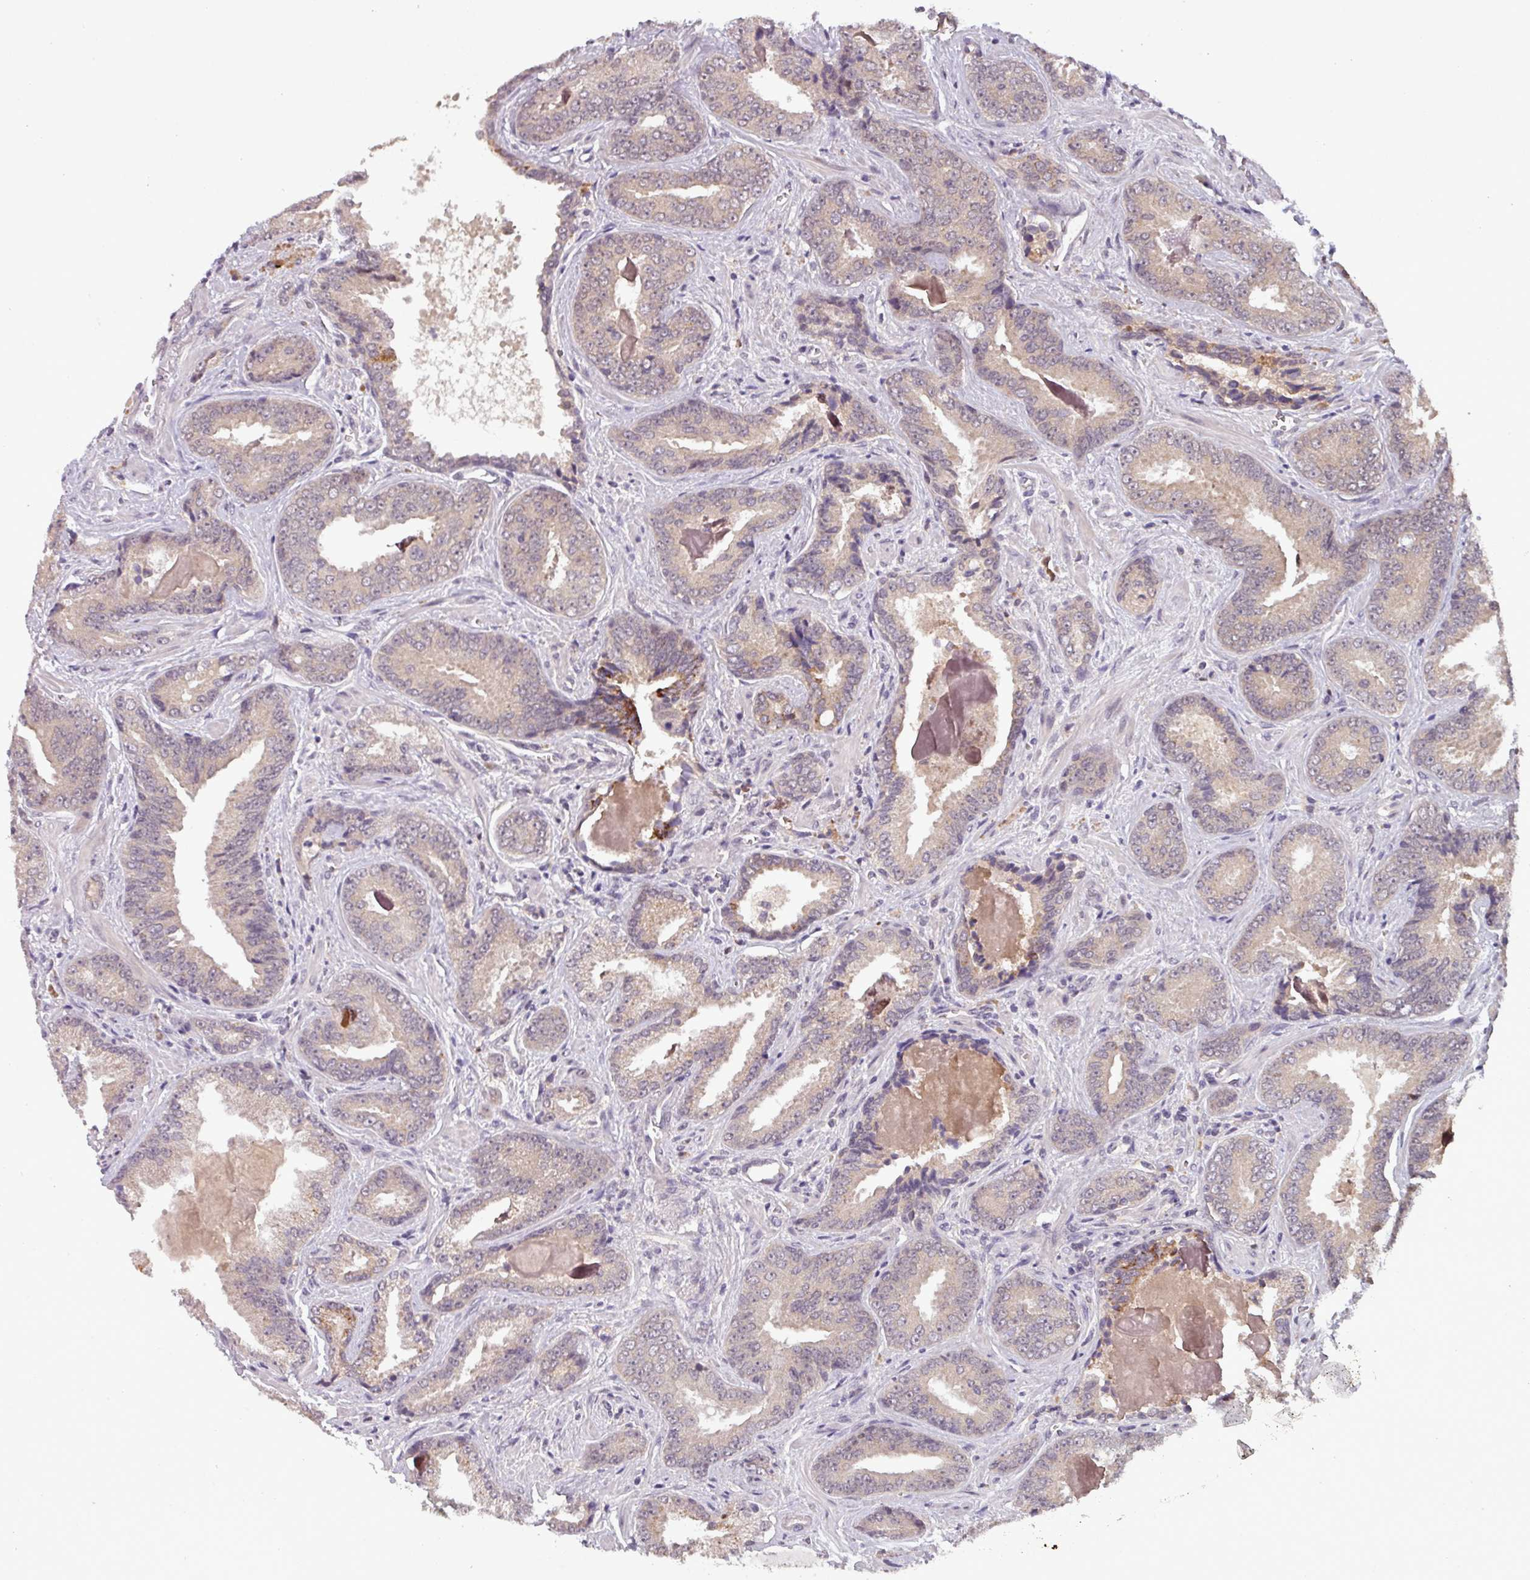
{"staining": {"intensity": "weak", "quantity": ">75%", "location": "cytoplasmic/membranous,nuclear"}, "tissue": "prostate cancer", "cell_type": "Tumor cells", "image_type": "cancer", "snomed": [{"axis": "morphology", "description": "Adenocarcinoma, Low grade"}, {"axis": "topography", "description": "Prostate"}], "caption": "The micrograph demonstrates staining of prostate cancer (adenocarcinoma (low-grade)), revealing weak cytoplasmic/membranous and nuclear protein staining (brown color) within tumor cells.", "gene": "NOB1", "patient": {"sex": "male", "age": 62}}